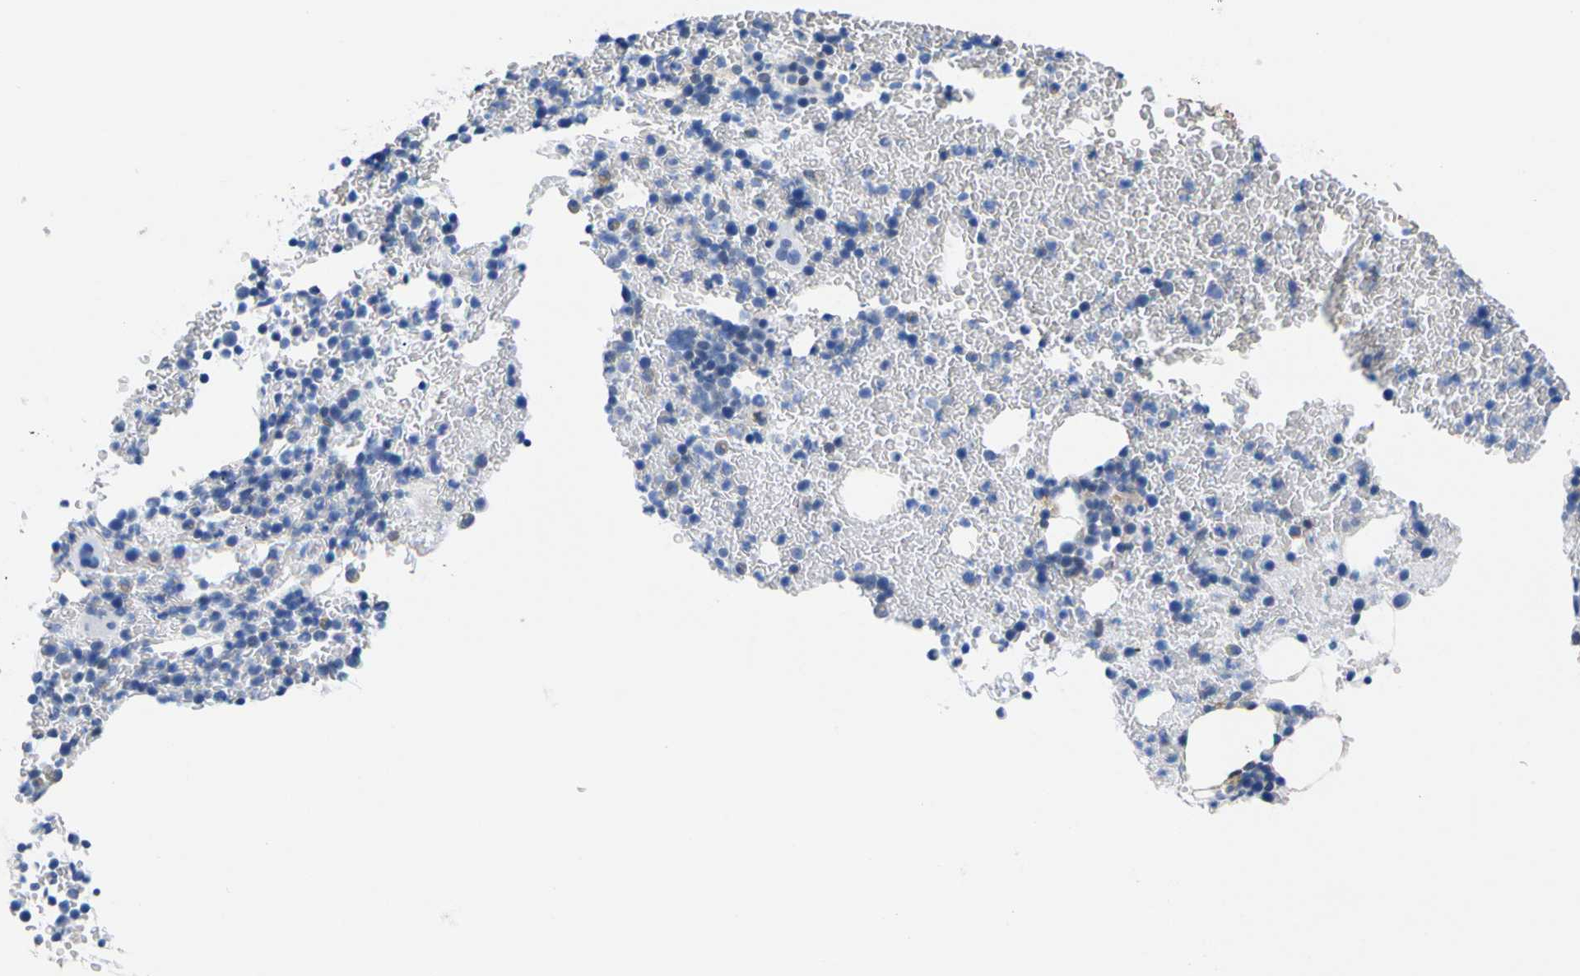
{"staining": {"intensity": "negative", "quantity": "none", "location": "none"}, "tissue": "bone marrow", "cell_type": "Hematopoietic cells", "image_type": "normal", "snomed": [{"axis": "morphology", "description": "Normal tissue, NOS"}, {"axis": "morphology", "description": "Inflammation, NOS"}, {"axis": "topography", "description": "Bone marrow"}], "caption": "Image shows no significant protein expression in hematopoietic cells of benign bone marrow.", "gene": "PEBP1", "patient": {"sex": "female", "age": 17}}